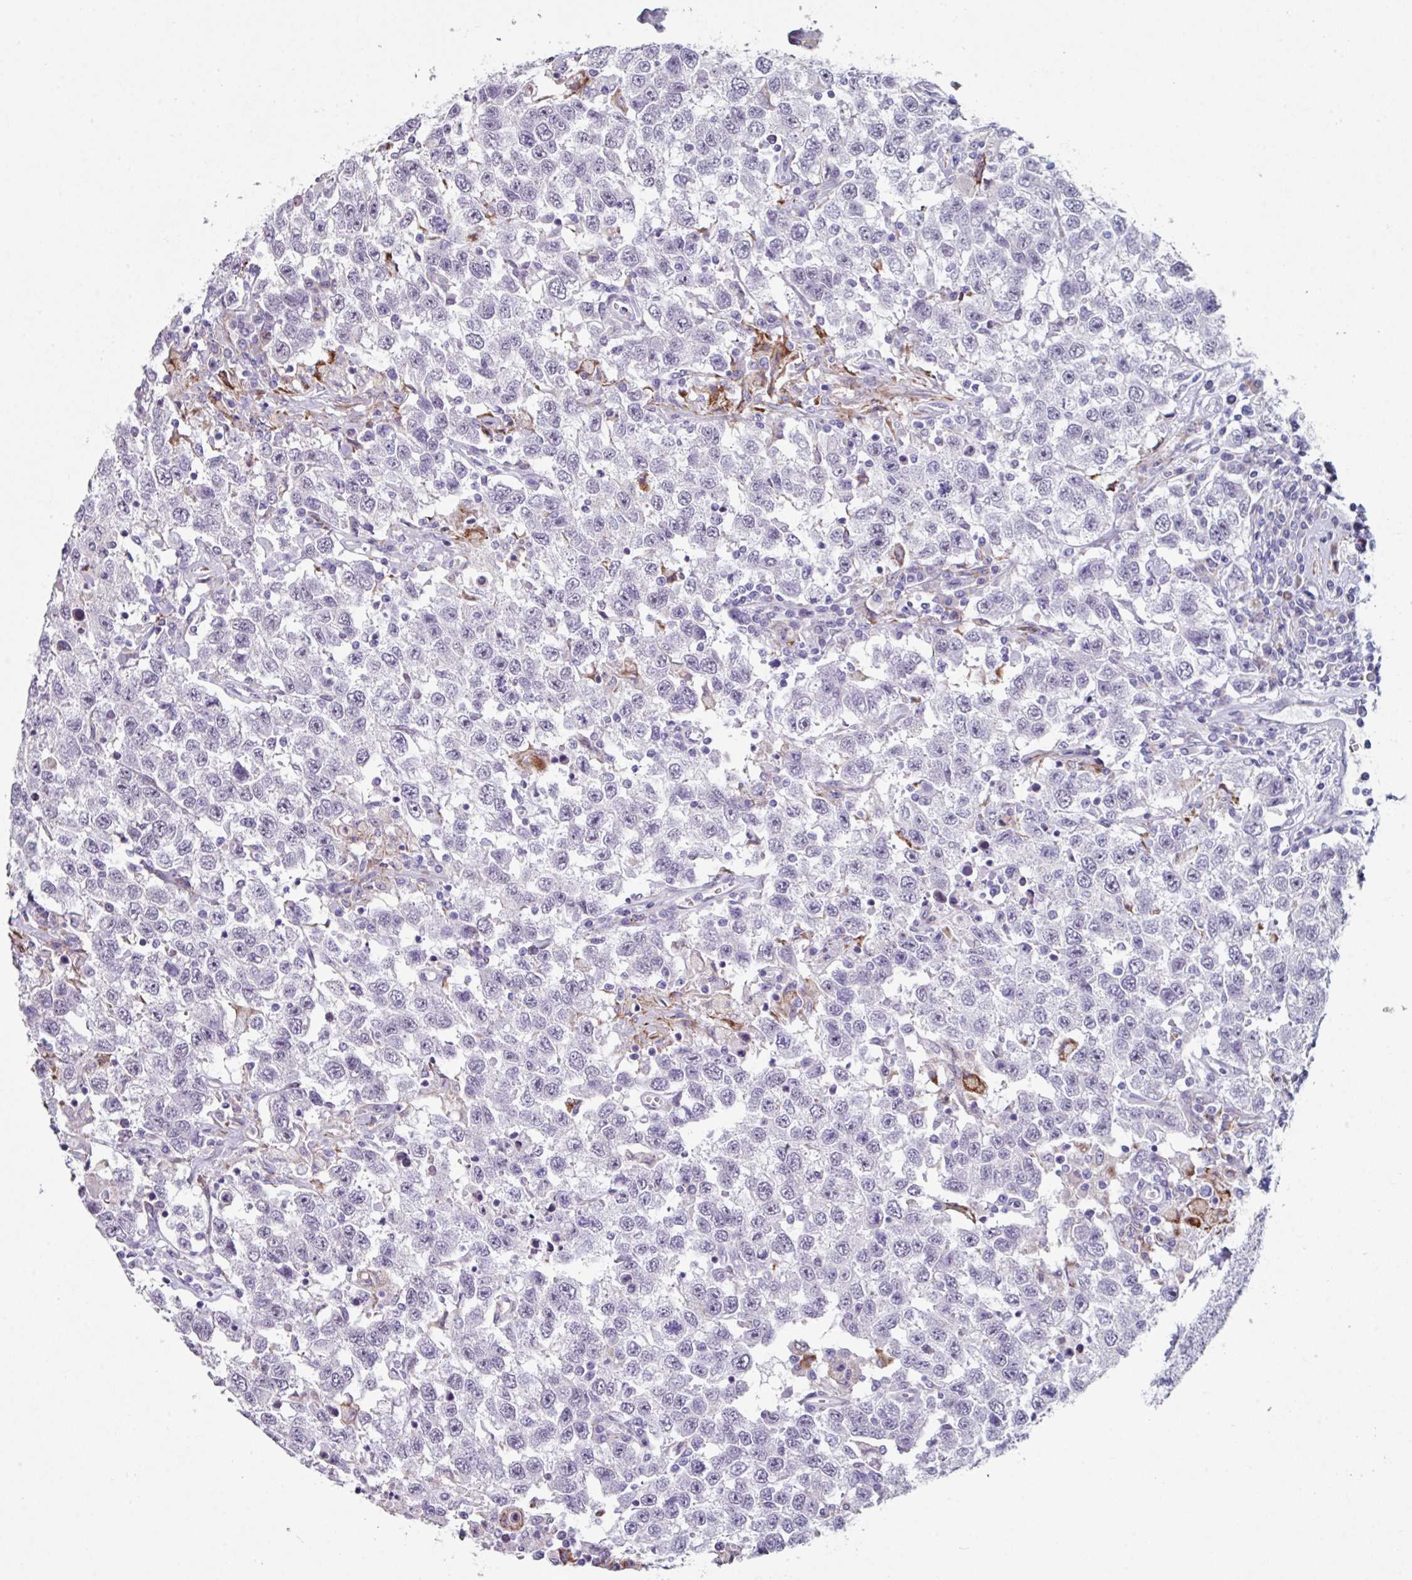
{"staining": {"intensity": "weak", "quantity": "25%-75%", "location": "nuclear"}, "tissue": "testis cancer", "cell_type": "Tumor cells", "image_type": "cancer", "snomed": [{"axis": "morphology", "description": "Seminoma, NOS"}, {"axis": "topography", "description": "Testis"}], "caption": "A brown stain highlights weak nuclear staining of a protein in human seminoma (testis) tumor cells.", "gene": "BMS1", "patient": {"sex": "male", "age": 41}}